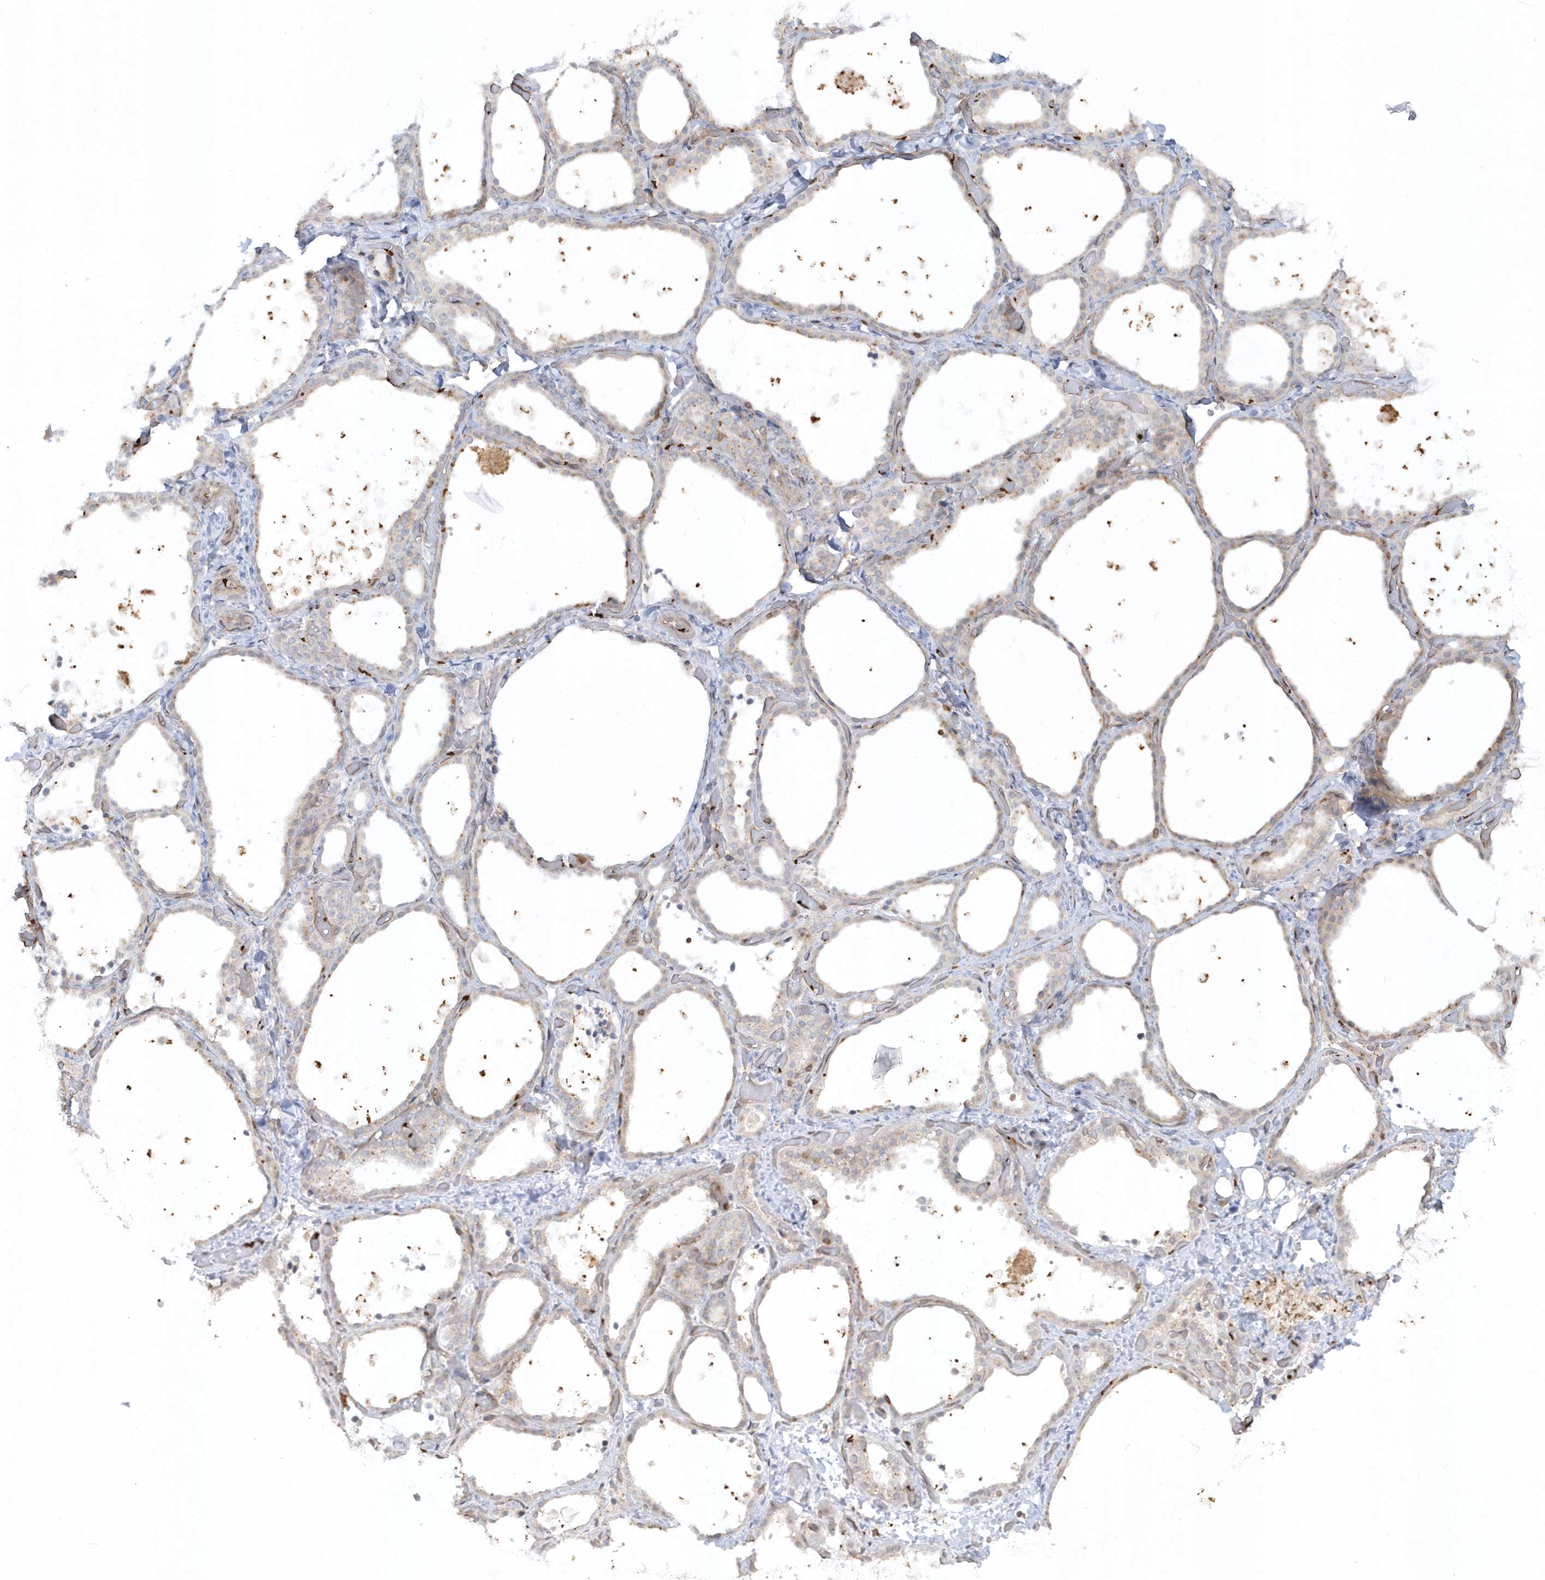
{"staining": {"intensity": "negative", "quantity": "none", "location": "none"}, "tissue": "thyroid gland", "cell_type": "Glandular cells", "image_type": "normal", "snomed": [{"axis": "morphology", "description": "Normal tissue, NOS"}, {"axis": "topography", "description": "Thyroid gland"}], "caption": "High power microscopy photomicrograph of an immunohistochemistry histopathology image of normal thyroid gland, revealing no significant expression in glandular cells.", "gene": "BSN", "patient": {"sex": "female", "age": 44}}